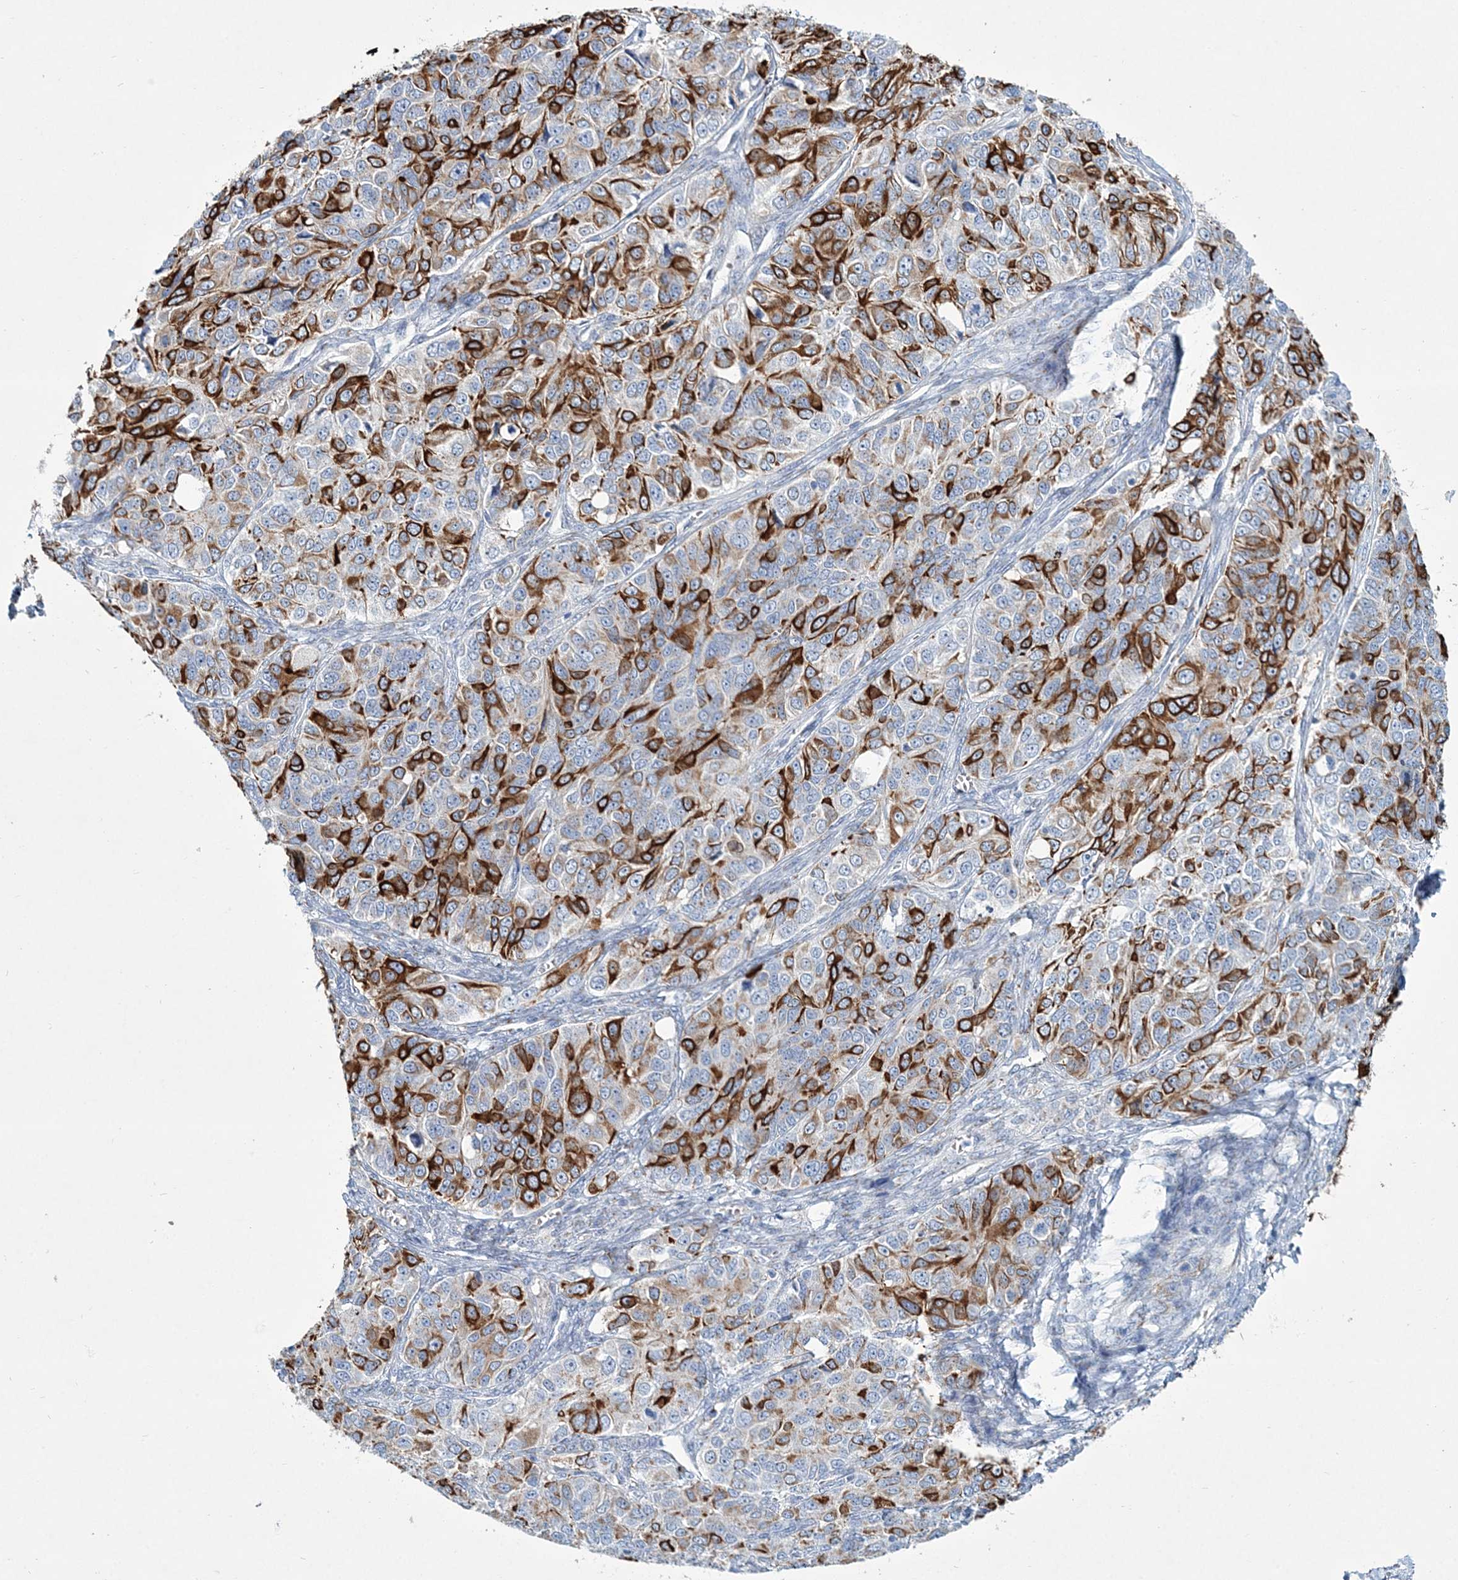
{"staining": {"intensity": "strong", "quantity": "25%-75%", "location": "cytoplasmic/membranous"}, "tissue": "ovarian cancer", "cell_type": "Tumor cells", "image_type": "cancer", "snomed": [{"axis": "morphology", "description": "Carcinoma, endometroid"}, {"axis": "topography", "description": "Ovary"}], "caption": "Immunohistochemical staining of ovarian endometroid carcinoma shows strong cytoplasmic/membranous protein positivity in about 25%-75% of tumor cells.", "gene": "ADGRL1", "patient": {"sex": "female", "age": 51}}